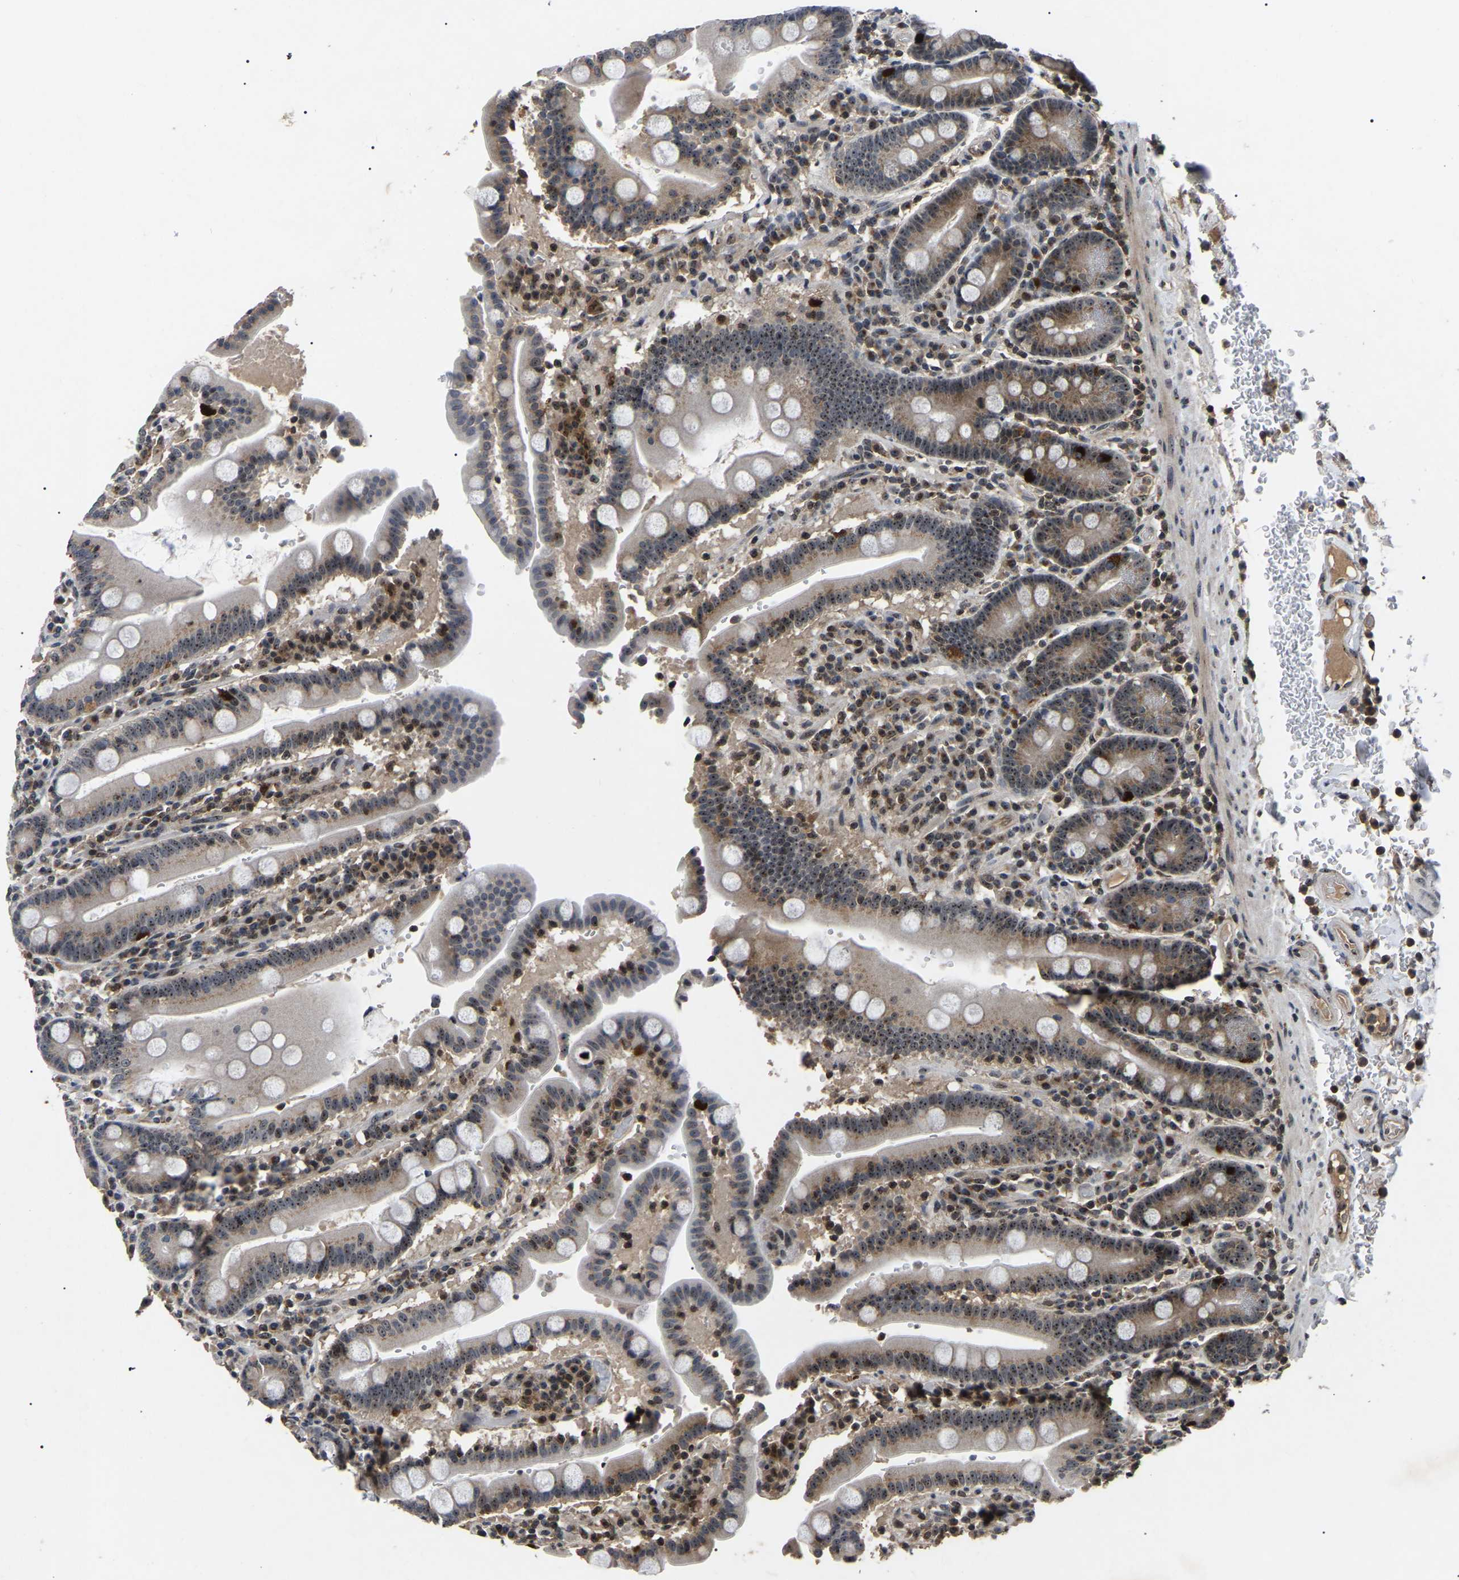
{"staining": {"intensity": "moderate", "quantity": "25%-75%", "location": "cytoplasmic/membranous,nuclear"}, "tissue": "duodenum", "cell_type": "Glandular cells", "image_type": "normal", "snomed": [{"axis": "morphology", "description": "Normal tissue, NOS"}, {"axis": "topography", "description": "Small intestine, NOS"}], "caption": "Duodenum stained with IHC reveals moderate cytoplasmic/membranous,nuclear staining in approximately 25%-75% of glandular cells. (brown staining indicates protein expression, while blue staining denotes nuclei).", "gene": "RBM28", "patient": {"sex": "female", "age": 71}}